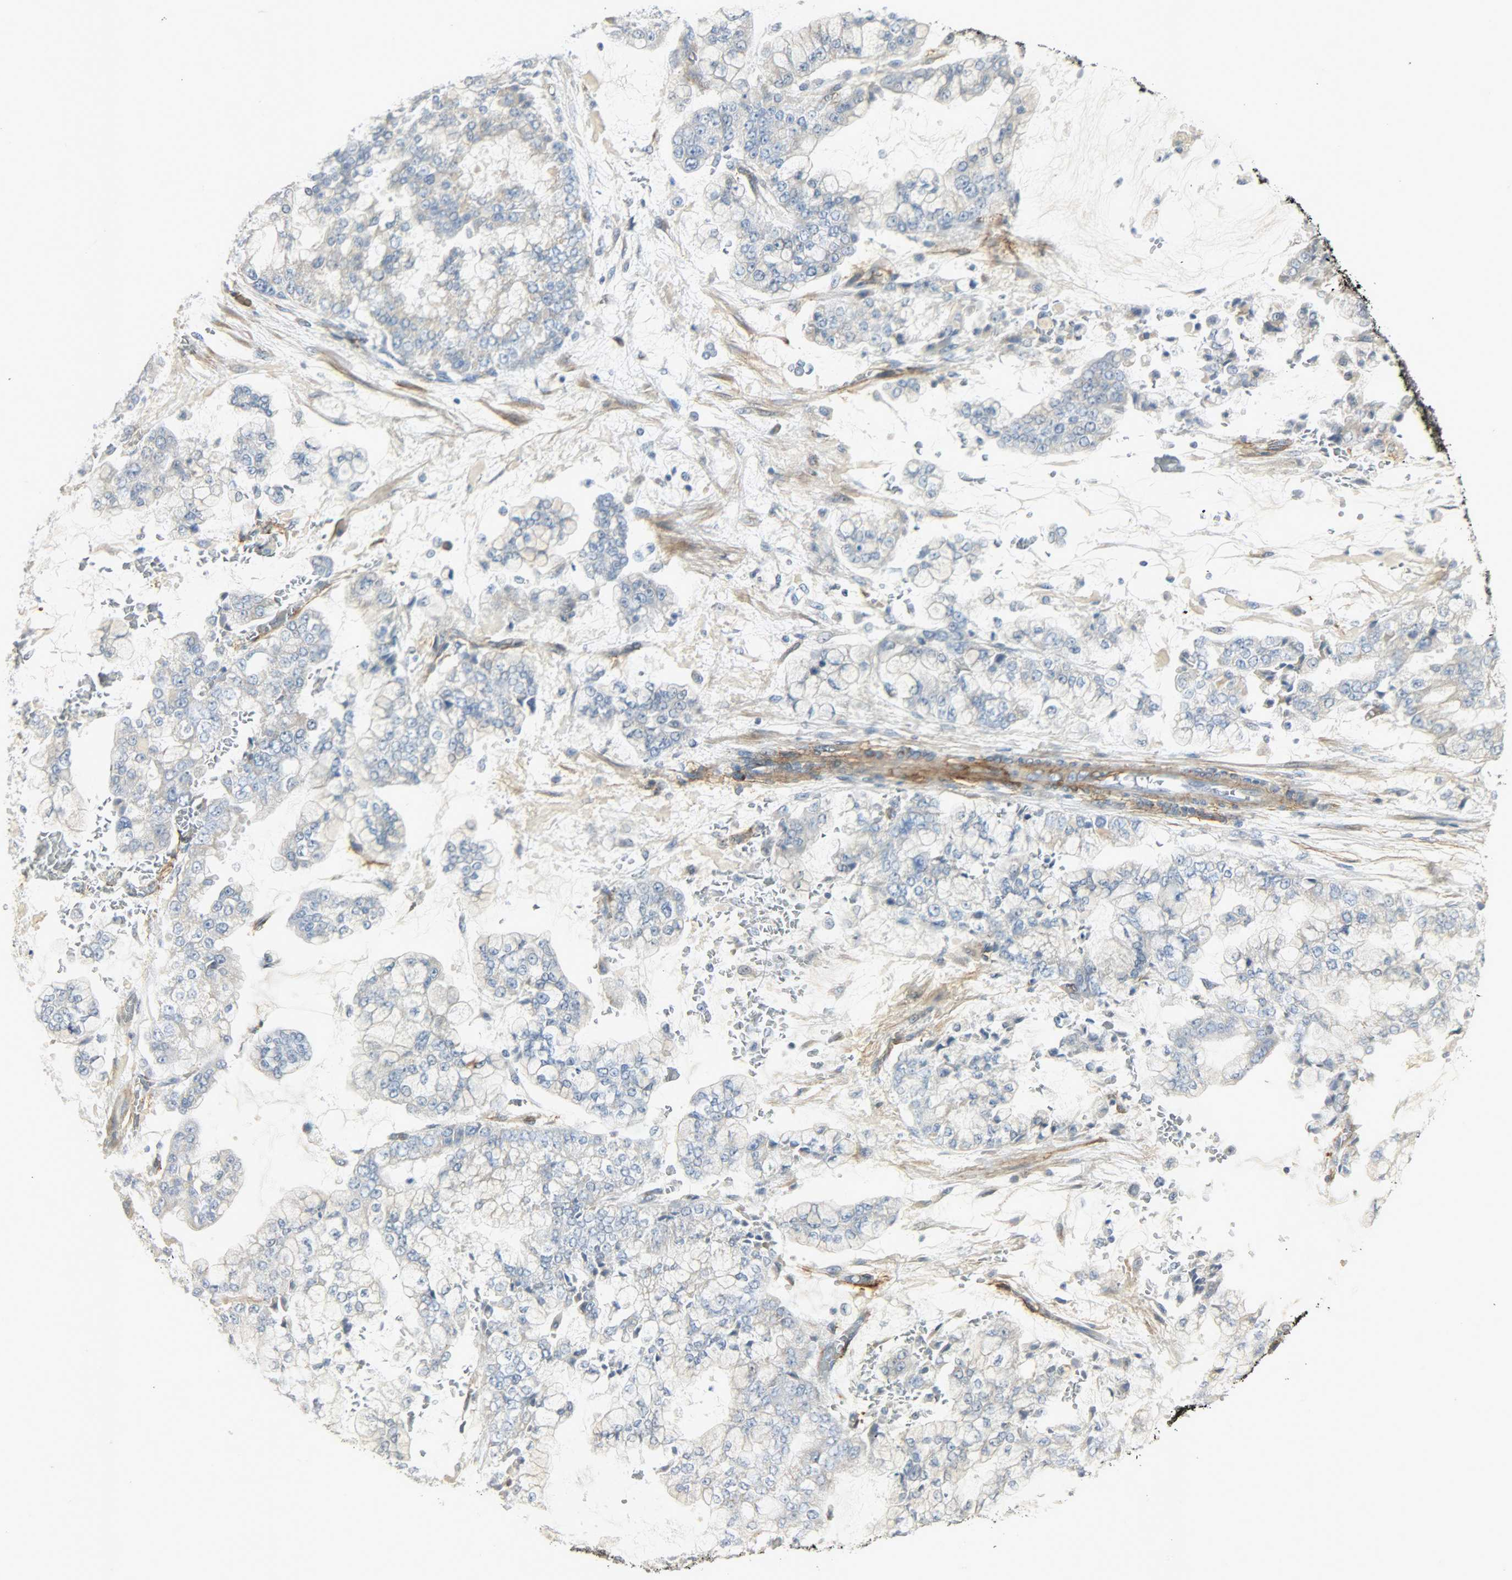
{"staining": {"intensity": "negative", "quantity": "none", "location": "none"}, "tissue": "stomach cancer", "cell_type": "Tumor cells", "image_type": "cancer", "snomed": [{"axis": "morphology", "description": "Normal tissue, NOS"}, {"axis": "morphology", "description": "Adenocarcinoma, NOS"}, {"axis": "topography", "description": "Stomach, upper"}, {"axis": "topography", "description": "Stomach"}], "caption": "High magnification brightfield microscopy of stomach adenocarcinoma stained with DAB (brown) and counterstained with hematoxylin (blue): tumor cells show no significant positivity.", "gene": "ENPEP", "patient": {"sex": "male", "age": 76}}